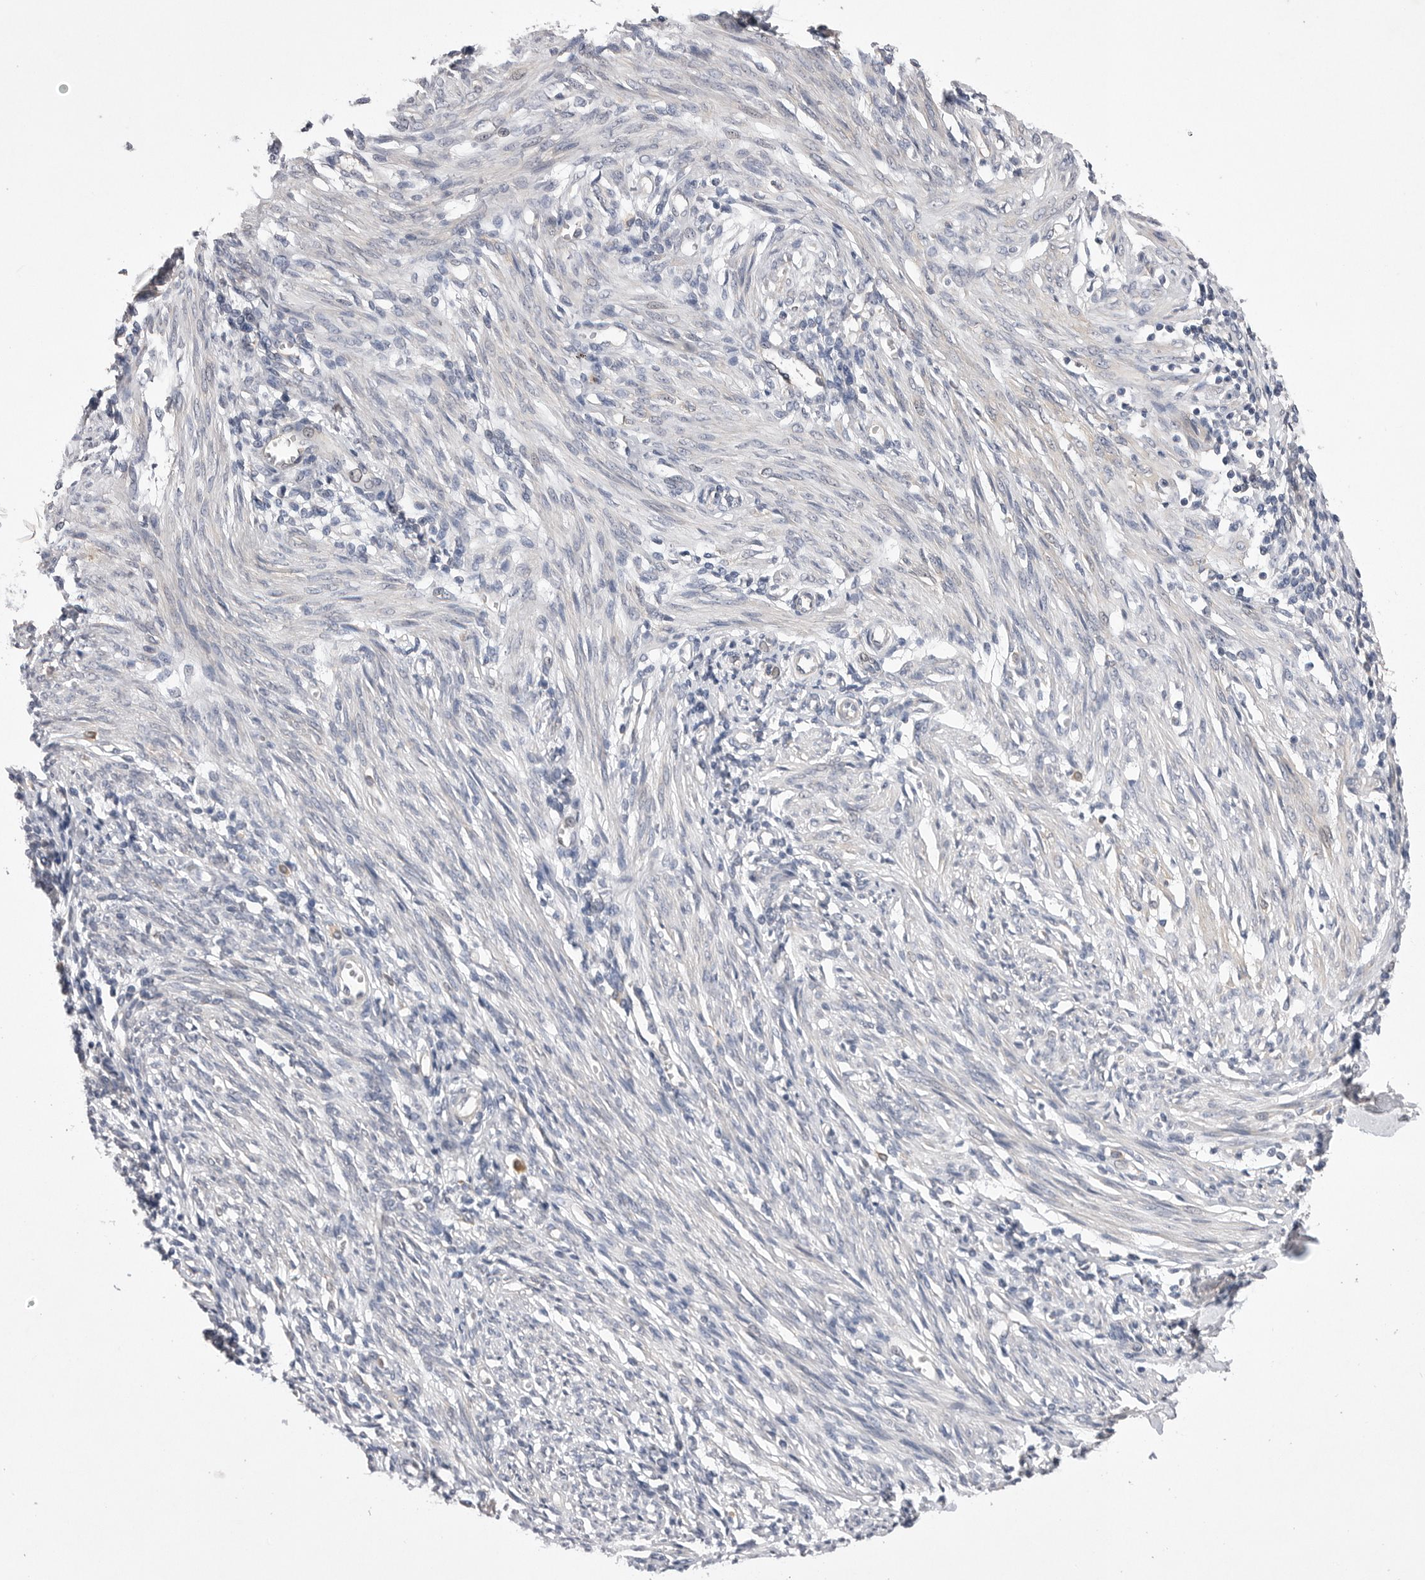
{"staining": {"intensity": "negative", "quantity": "none", "location": "none"}, "tissue": "endometrium", "cell_type": "Cells in endometrial stroma", "image_type": "normal", "snomed": [{"axis": "morphology", "description": "Normal tissue, NOS"}, {"axis": "topography", "description": "Endometrium"}], "caption": "Protein analysis of normal endometrium exhibits no significant expression in cells in endometrial stroma.", "gene": "VAC14", "patient": {"sex": "female", "age": 66}}